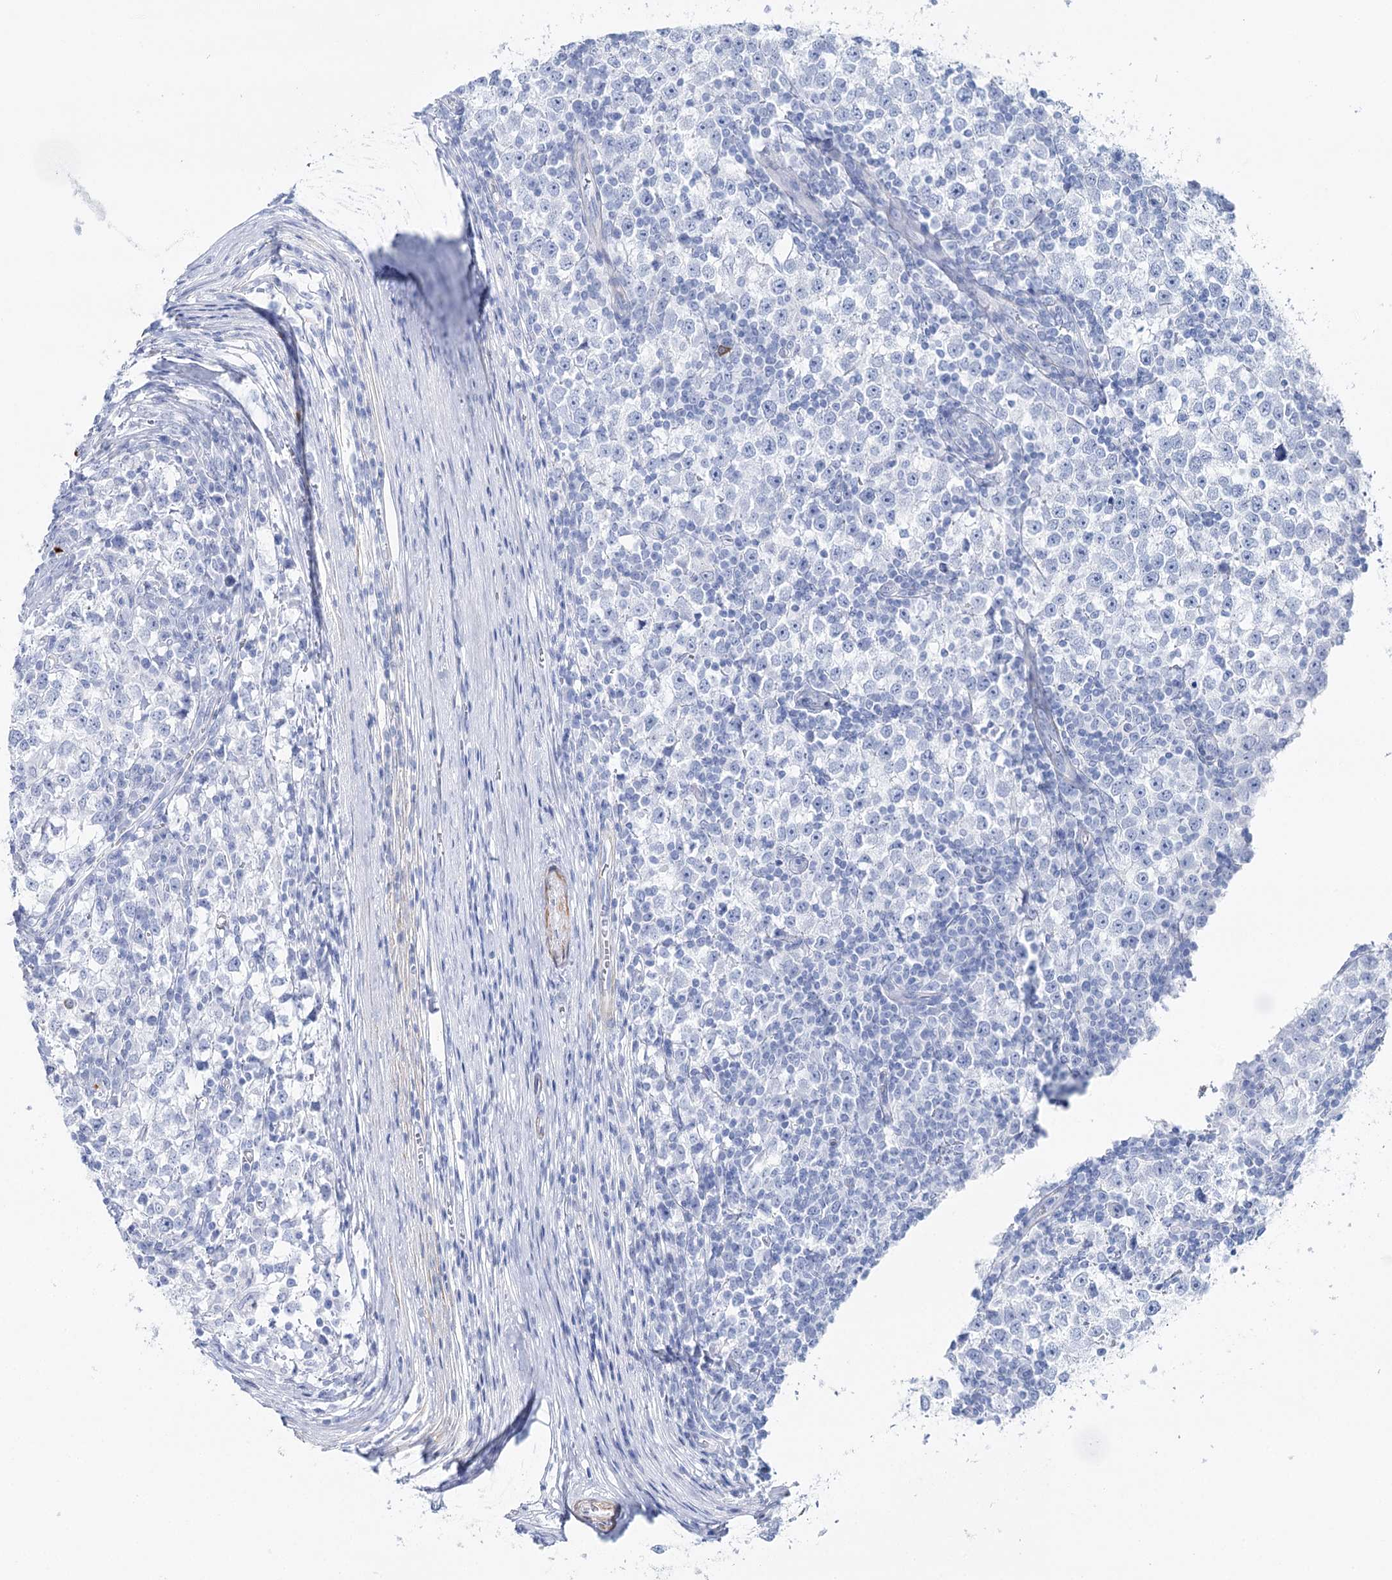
{"staining": {"intensity": "negative", "quantity": "none", "location": "none"}, "tissue": "testis cancer", "cell_type": "Tumor cells", "image_type": "cancer", "snomed": [{"axis": "morphology", "description": "Seminoma, NOS"}, {"axis": "topography", "description": "Testis"}], "caption": "There is no significant expression in tumor cells of testis cancer.", "gene": "CSN3", "patient": {"sex": "male", "age": 65}}